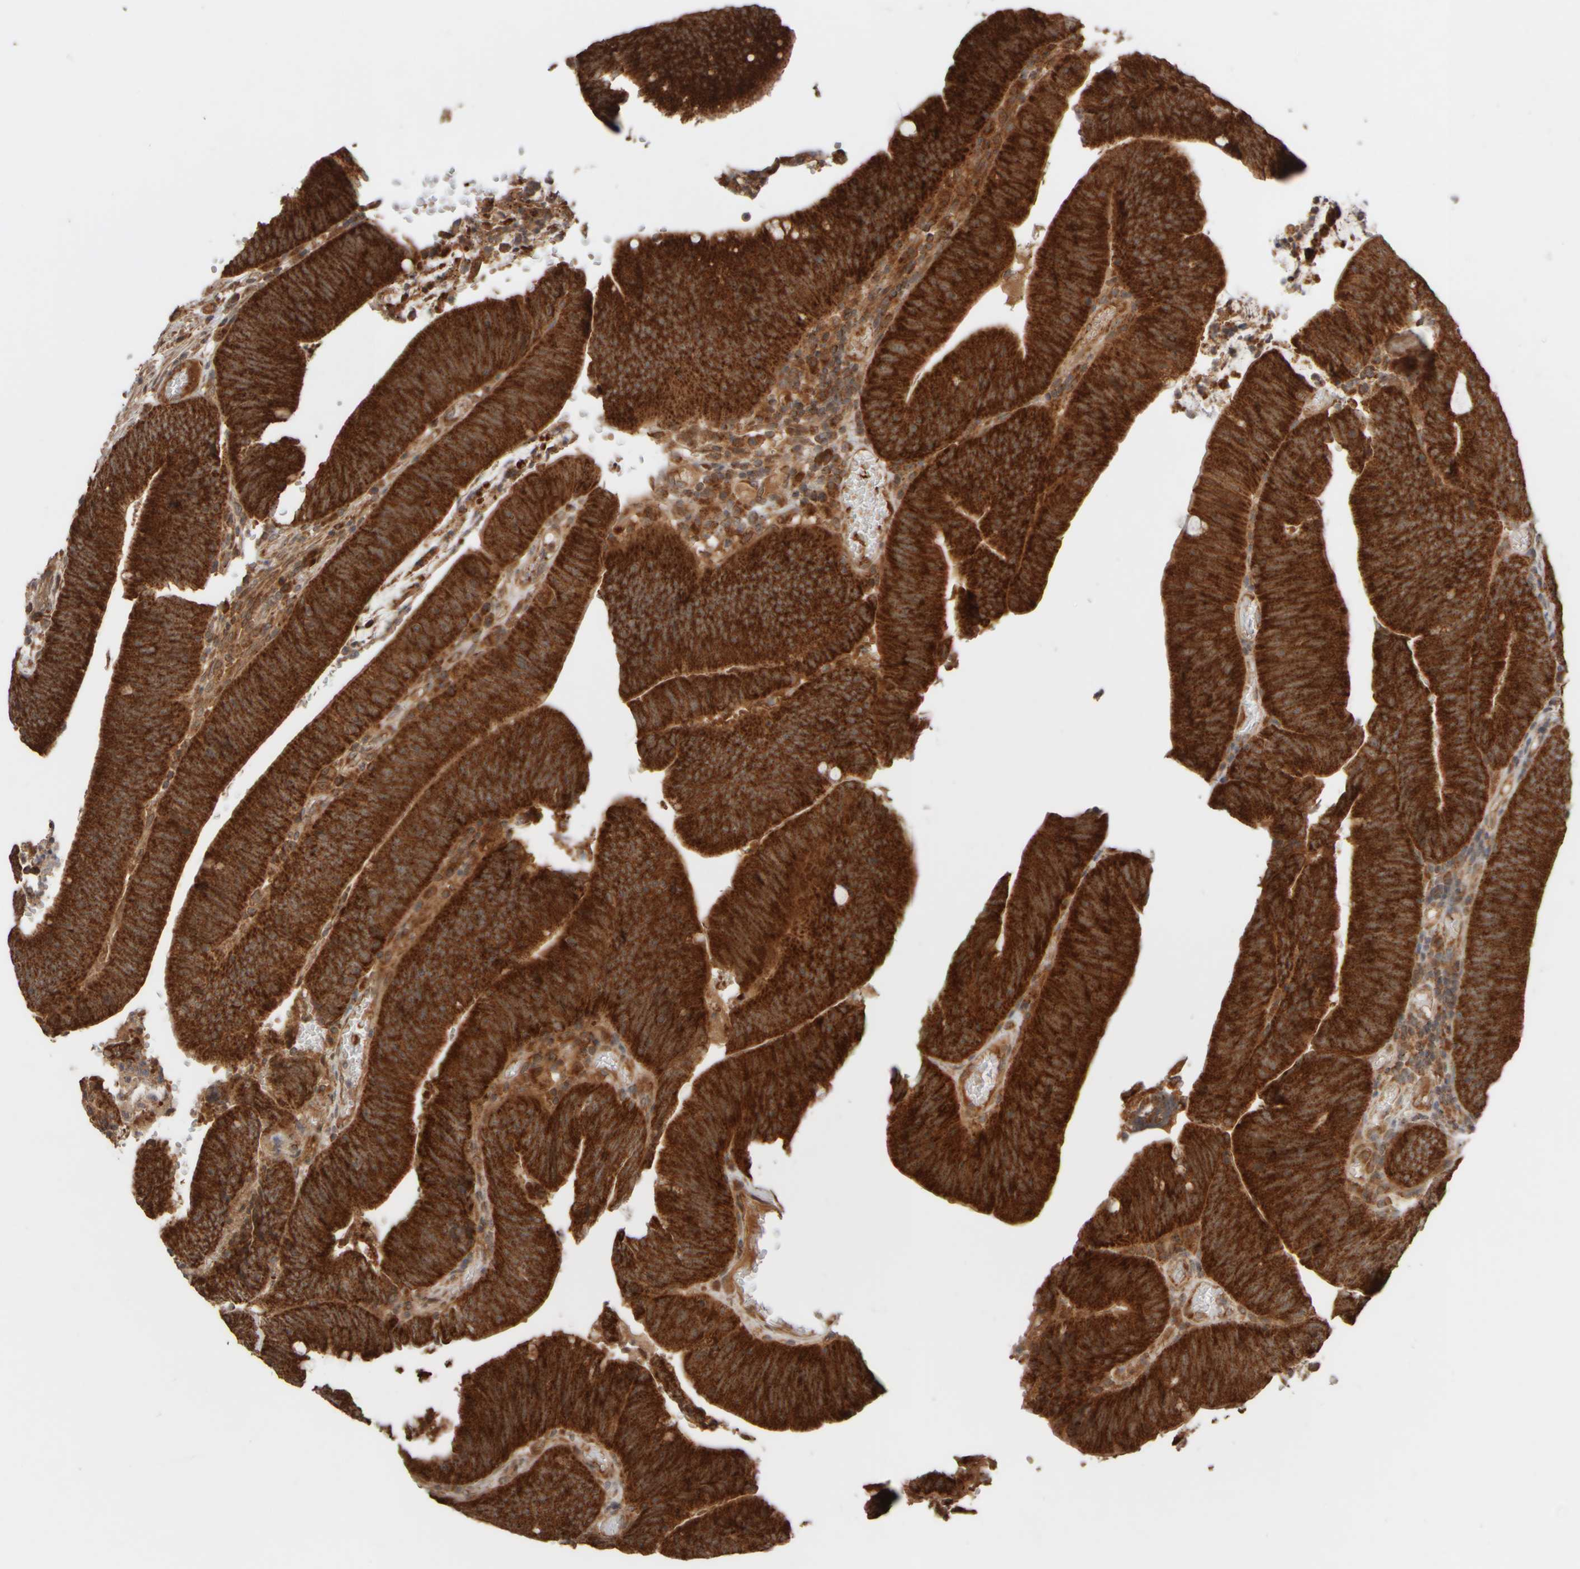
{"staining": {"intensity": "strong", "quantity": ">75%", "location": "cytoplasmic/membranous"}, "tissue": "colorectal cancer", "cell_type": "Tumor cells", "image_type": "cancer", "snomed": [{"axis": "morphology", "description": "Normal tissue, NOS"}, {"axis": "morphology", "description": "Adenocarcinoma, NOS"}, {"axis": "topography", "description": "Rectum"}], "caption": "Colorectal cancer (adenocarcinoma) was stained to show a protein in brown. There is high levels of strong cytoplasmic/membranous positivity in approximately >75% of tumor cells.", "gene": "EIF2B3", "patient": {"sex": "female", "age": 66}}